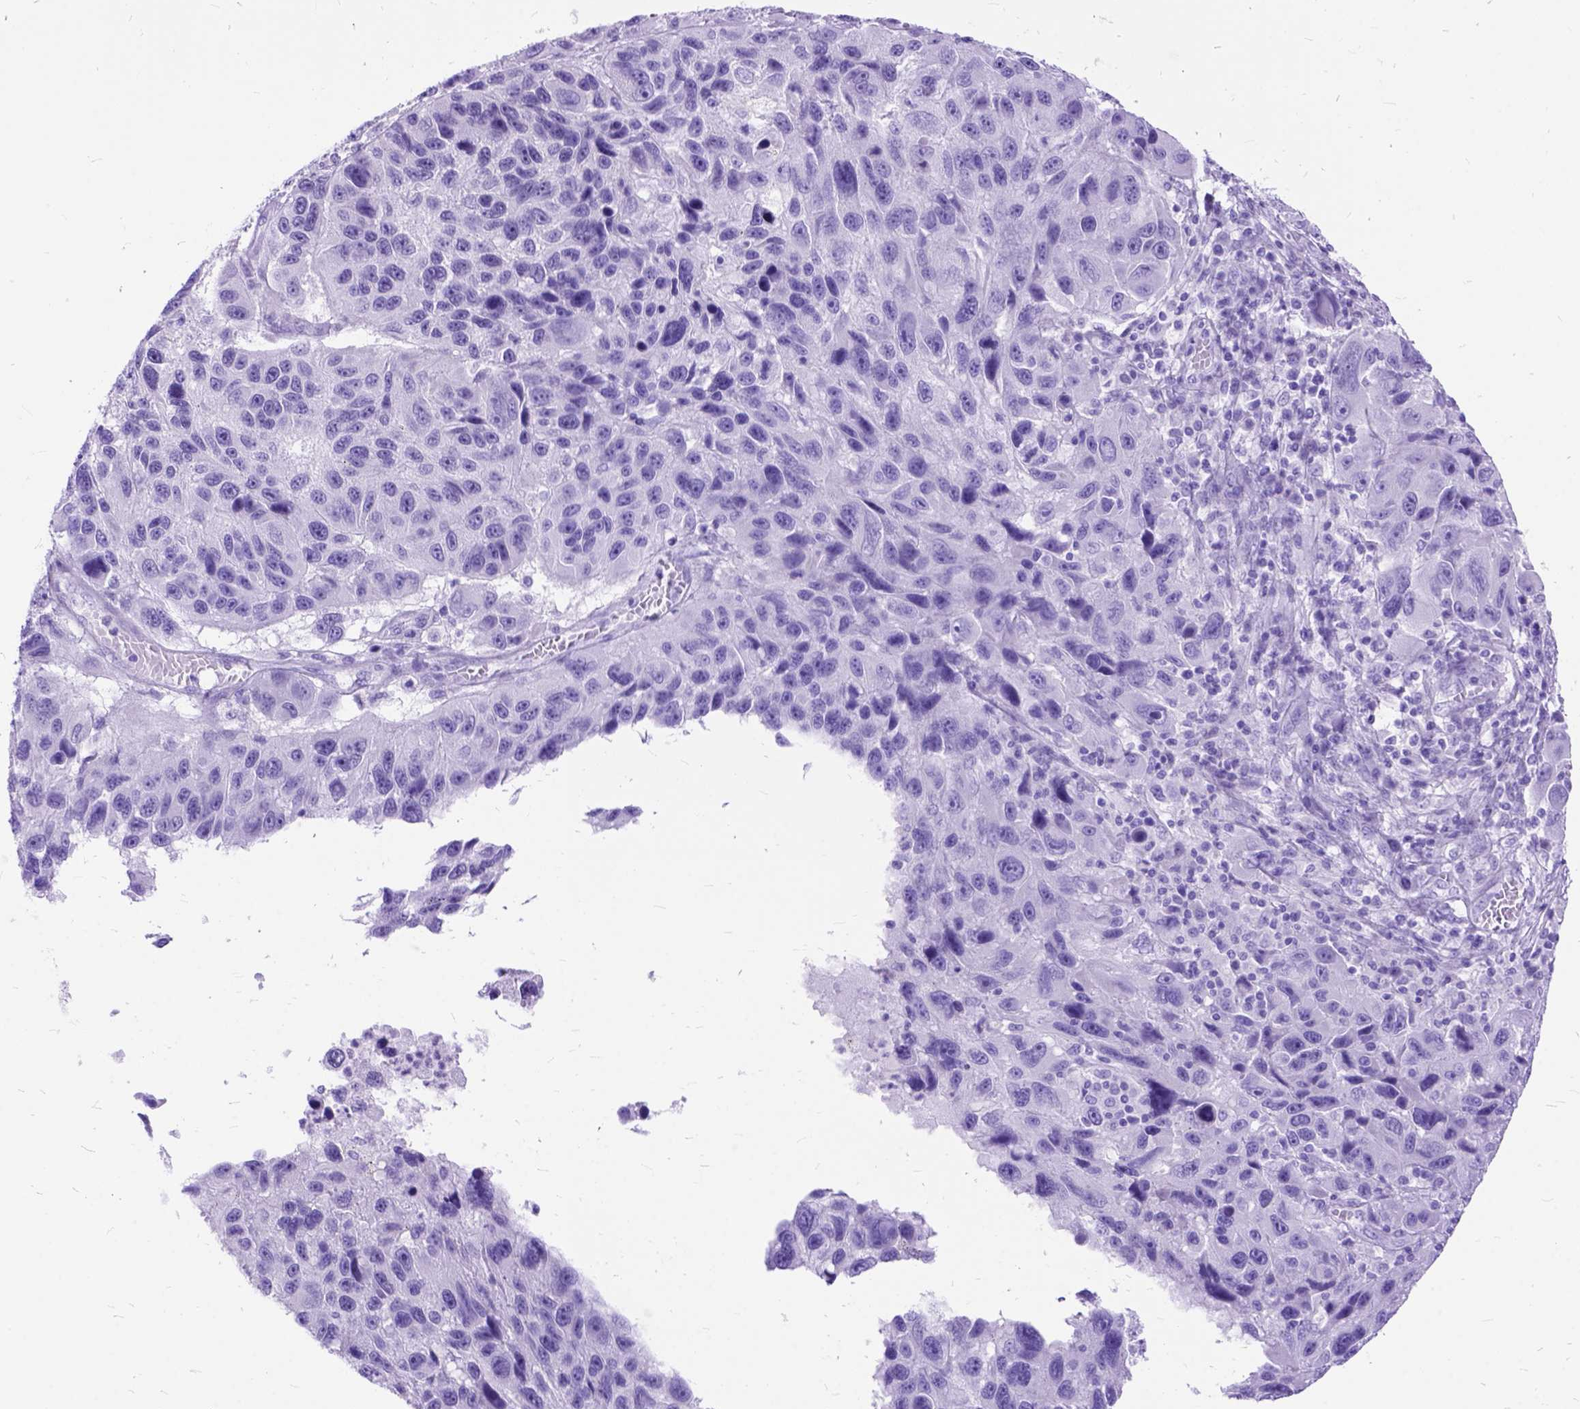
{"staining": {"intensity": "negative", "quantity": "none", "location": "none"}, "tissue": "melanoma", "cell_type": "Tumor cells", "image_type": "cancer", "snomed": [{"axis": "morphology", "description": "Malignant melanoma, NOS"}, {"axis": "topography", "description": "Skin"}], "caption": "The micrograph shows no significant positivity in tumor cells of malignant melanoma.", "gene": "DNAH2", "patient": {"sex": "male", "age": 53}}